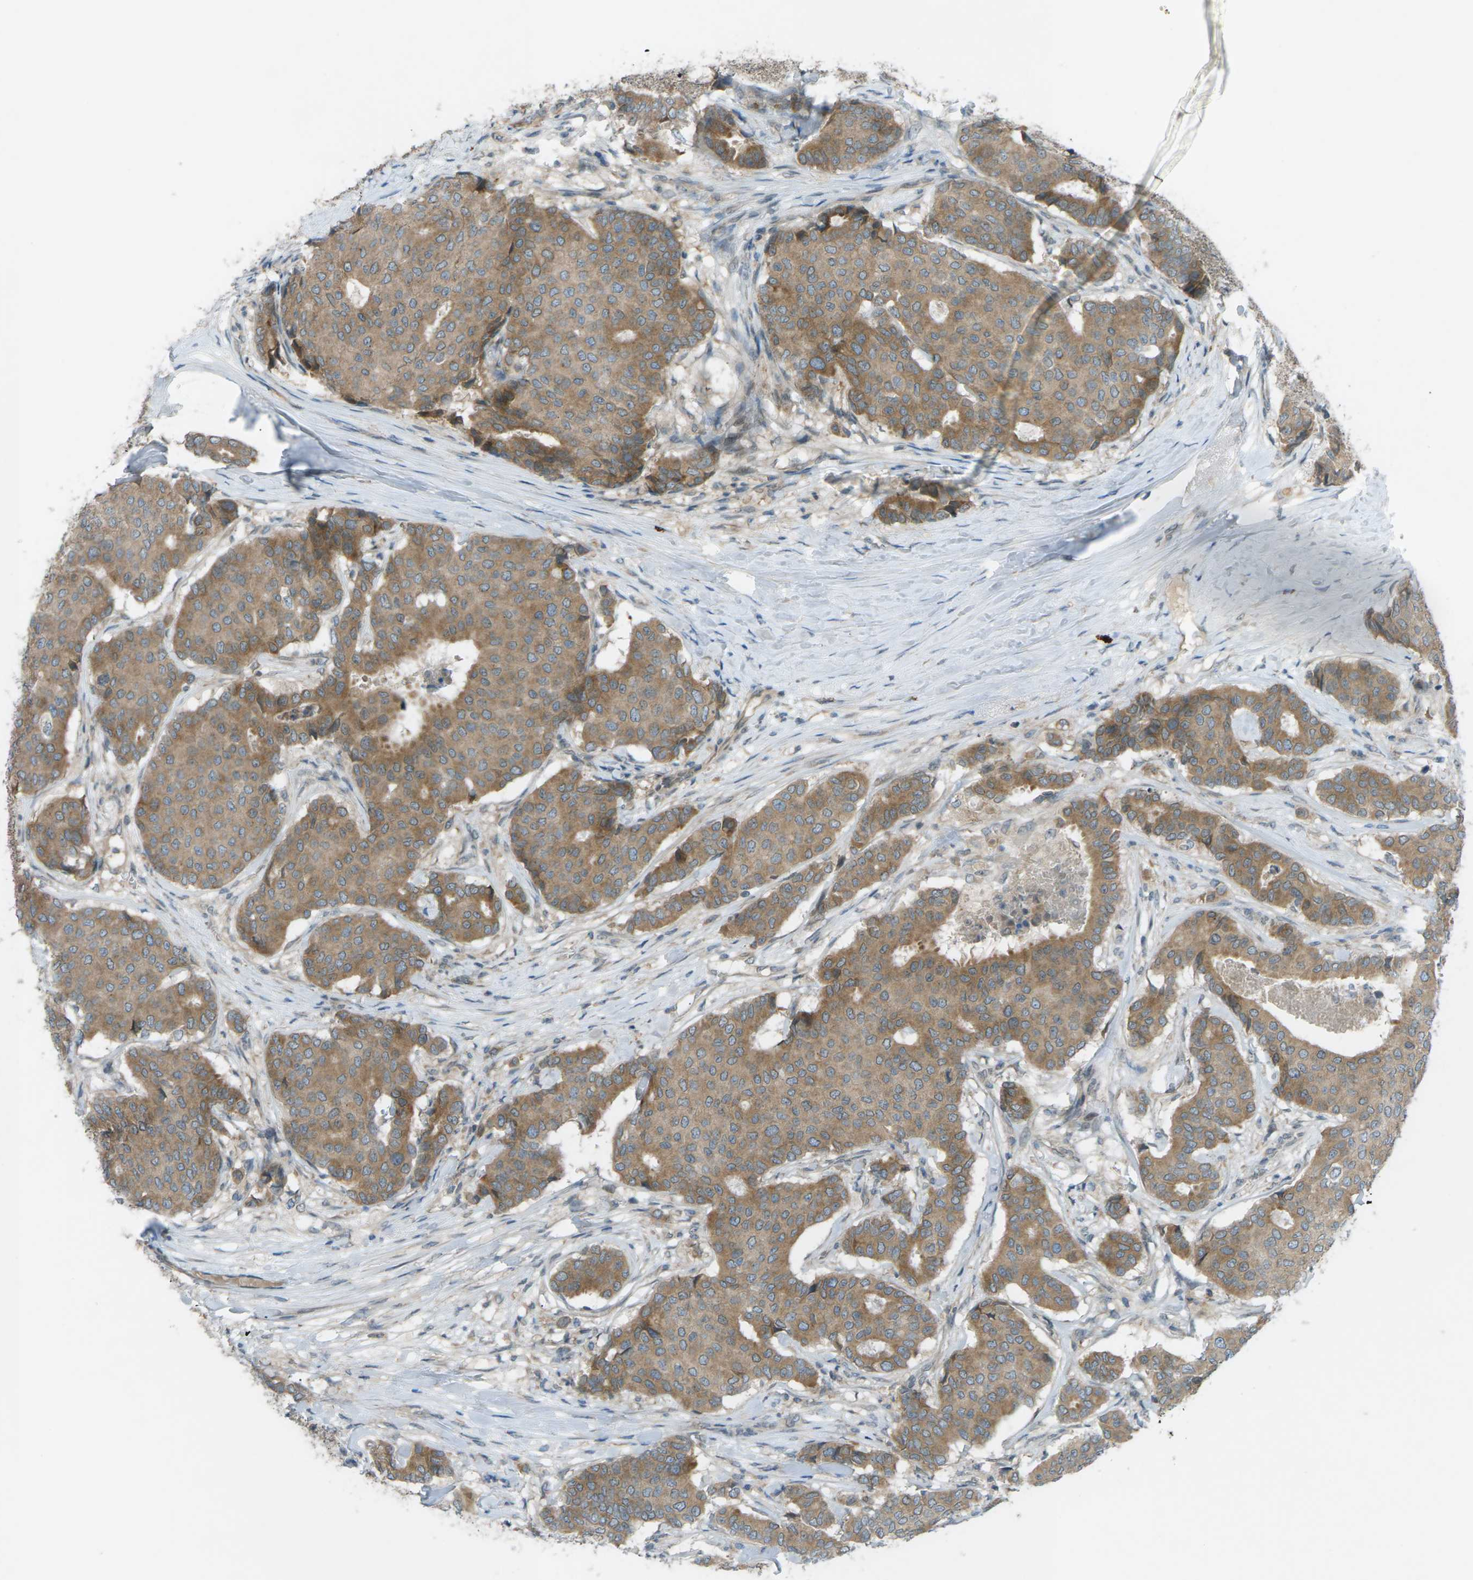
{"staining": {"intensity": "moderate", "quantity": ">75%", "location": "cytoplasmic/membranous"}, "tissue": "breast cancer", "cell_type": "Tumor cells", "image_type": "cancer", "snomed": [{"axis": "morphology", "description": "Duct carcinoma"}, {"axis": "topography", "description": "Breast"}], "caption": "Tumor cells show medium levels of moderate cytoplasmic/membranous positivity in about >75% of cells in human breast cancer.", "gene": "DYRK1A", "patient": {"sex": "female", "age": 75}}